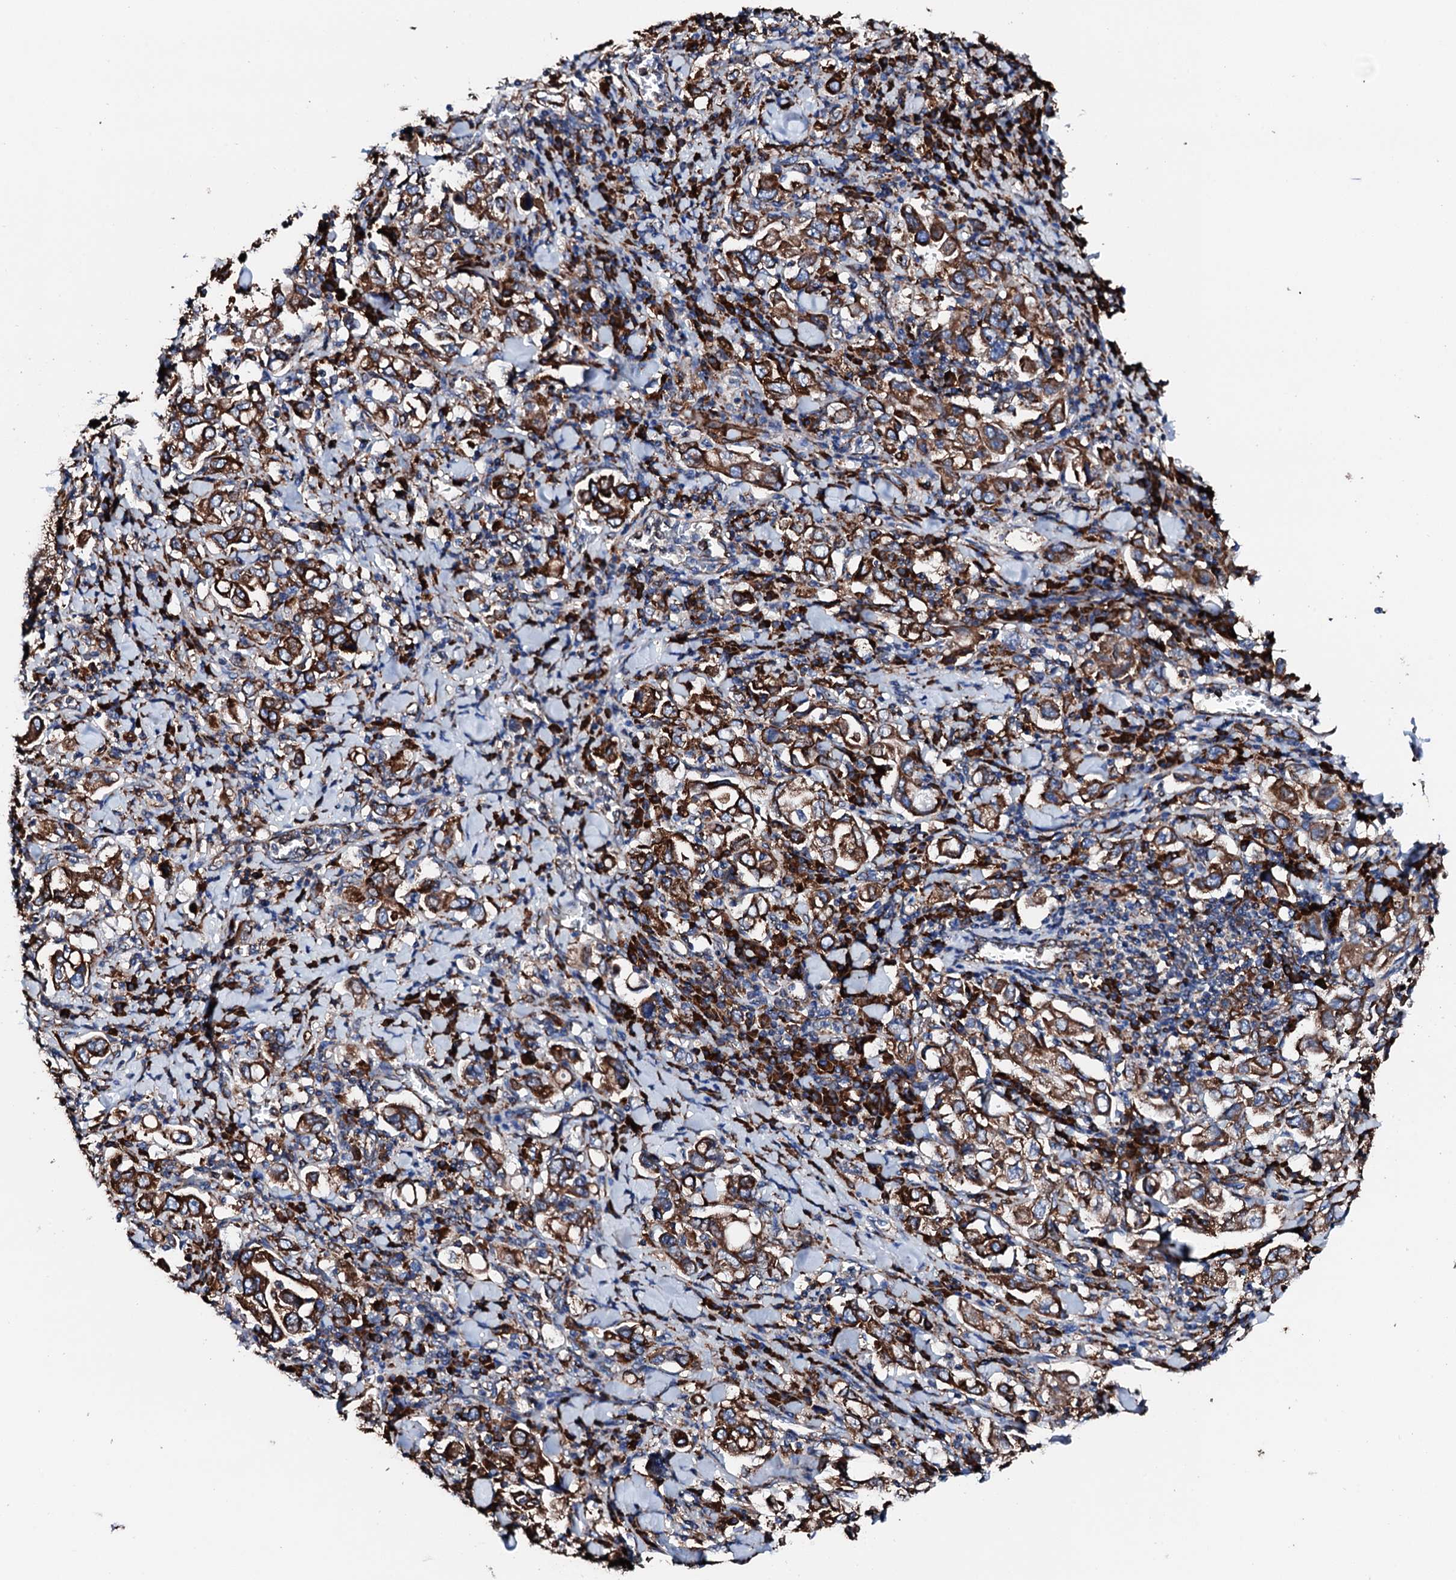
{"staining": {"intensity": "strong", "quantity": ">75%", "location": "cytoplasmic/membranous"}, "tissue": "stomach cancer", "cell_type": "Tumor cells", "image_type": "cancer", "snomed": [{"axis": "morphology", "description": "Adenocarcinoma, NOS"}, {"axis": "topography", "description": "Stomach, upper"}], "caption": "Stomach cancer stained with DAB immunohistochemistry shows high levels of strong cytoplasmic/membranous positivity in about >75% of tumor cells. (DAB (3,3'-diaminobenzidine) IHC with brightfield microscopy, high magnification).", "gene": "AMDHD1", "patient": {"sex": "male", "age": 62}}